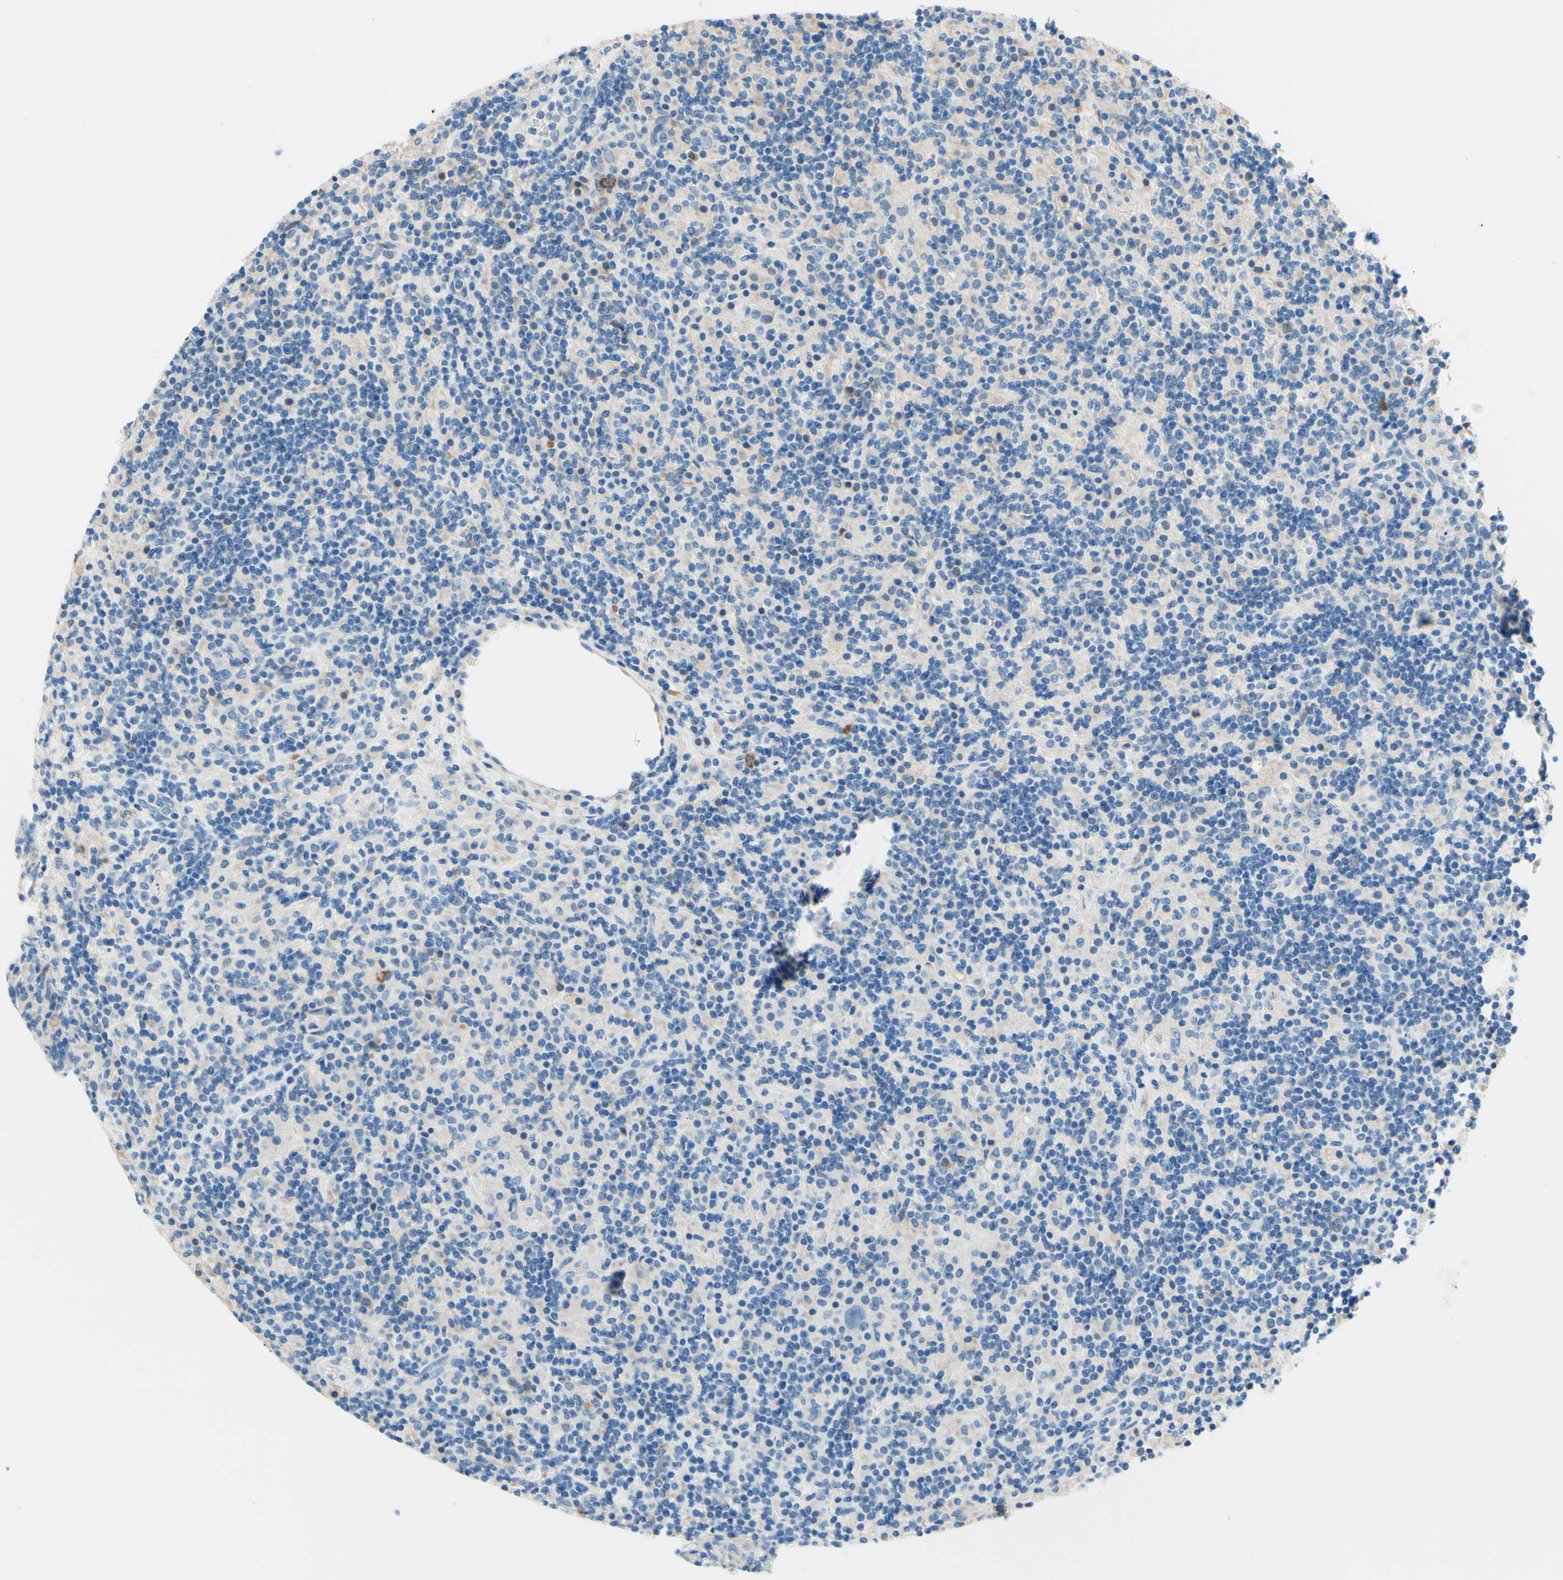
{"staining": {"intensity": "negative", "quantity": "none", "location": "none"}, "tissue": "lymphoma", "cell_type": "Tumor cells", "image_type": "cancer", "snomed": [{"axis": "morphology", "description": "Hodgkin's disease, NOS"}, {"axis": "topography", "description": "Lymph node"}], "caption": "Immunohistochemistry (IHC) micrograph of neoplastic tissue: human lymphoma stained with DAB demonstrates no significant protein expression in tumor cells. Nuclei are stained in blue.", "gene": "PASD1", "patient": {"sex": "male", "age": 70}}